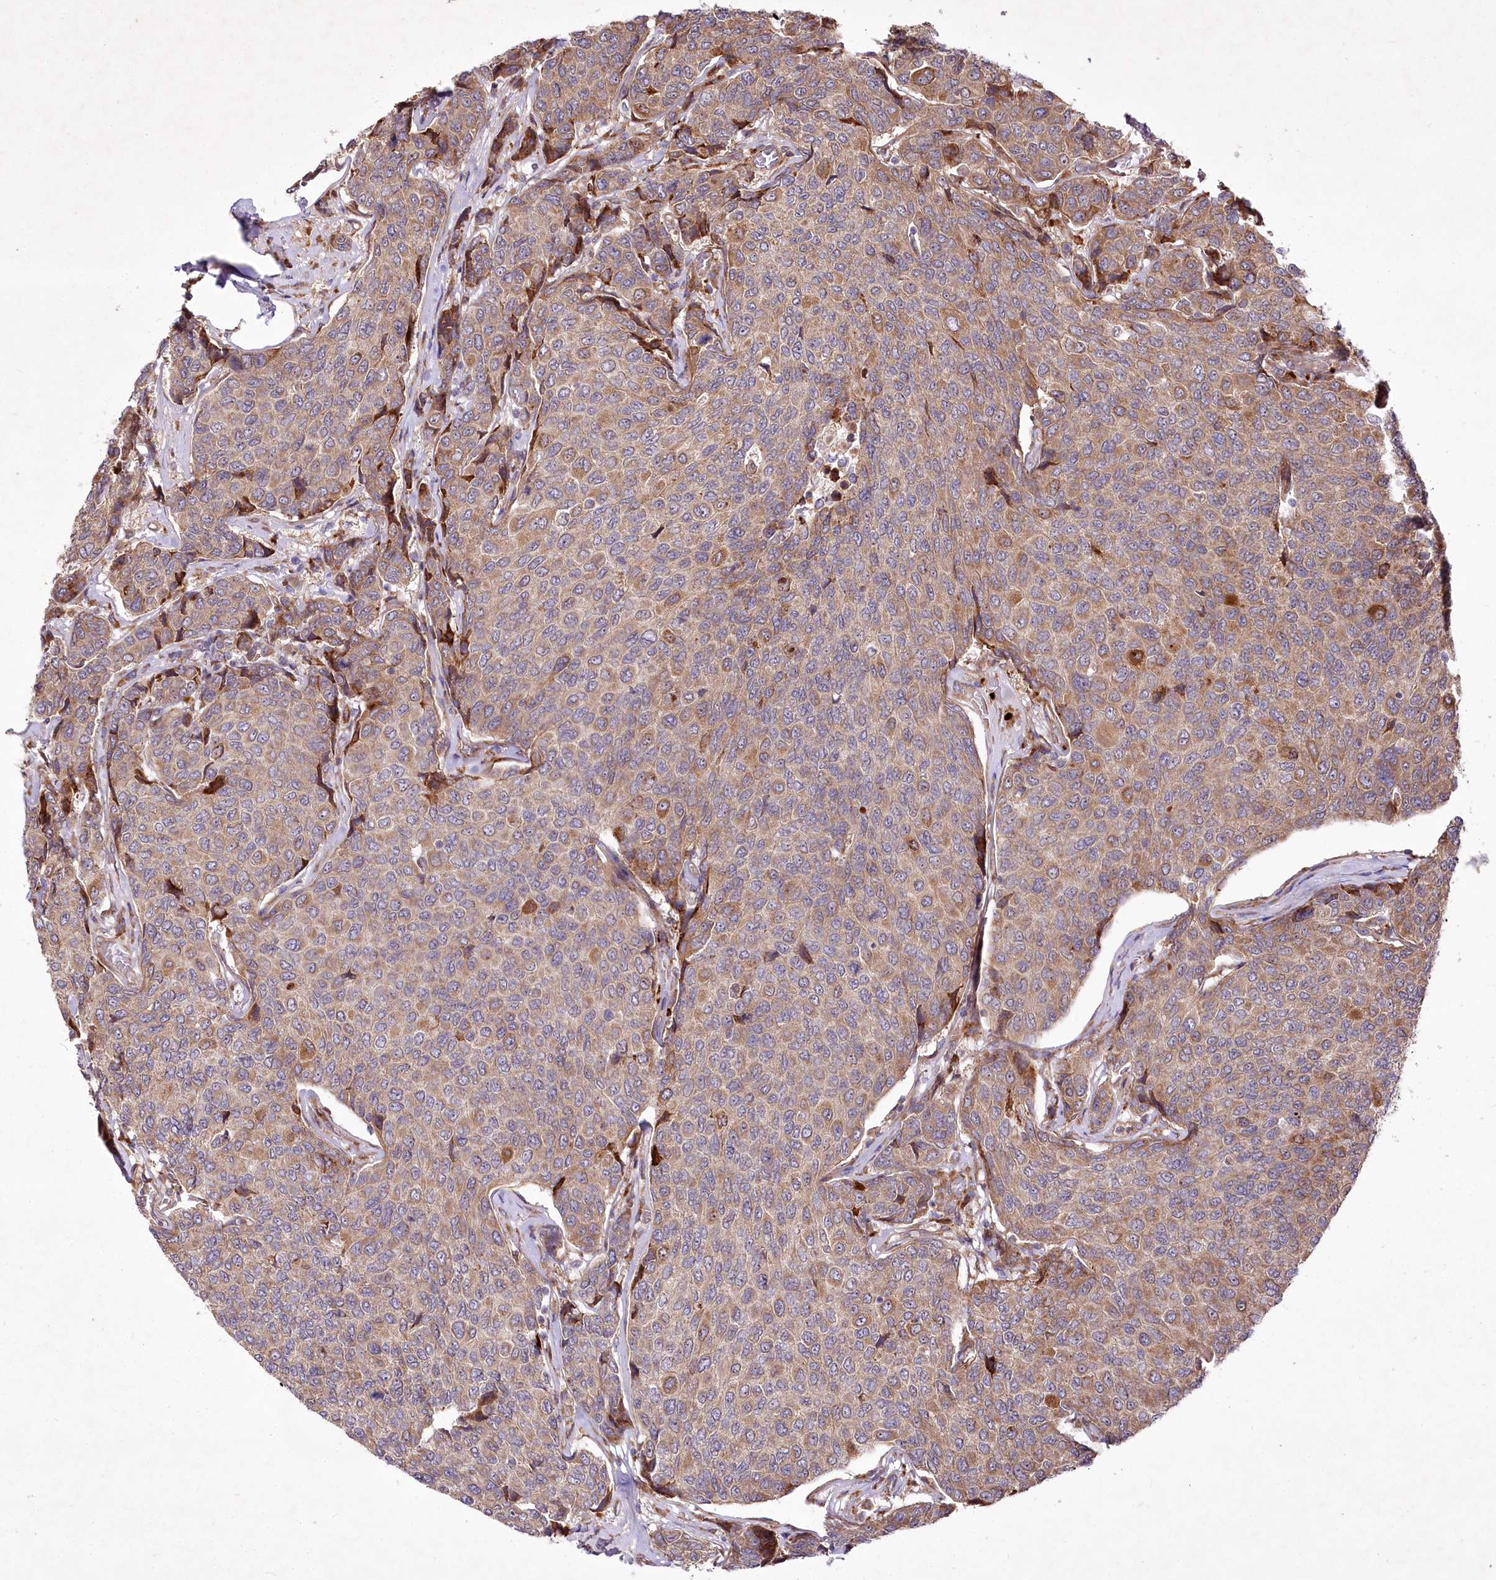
{"staining": {"intensity": "moderate", "quantity": ">75%", "location": "cytoplasmic/membranous"}, "tissue": "breast cancer", "cell_type": "Tumor cells", "image_type": "cancer", "snomed": [{"axis": "morphology", "description": "Duct carcinoma"}, {"axis": "topography", "description": "Breast"}], "caption": "A brown stain shows moderate cytoplasmic/membranous expression of a protein in human breast cancer tumor cells.", "gene": "PSTK", "patient": {"sex": "female", "age": 55}}